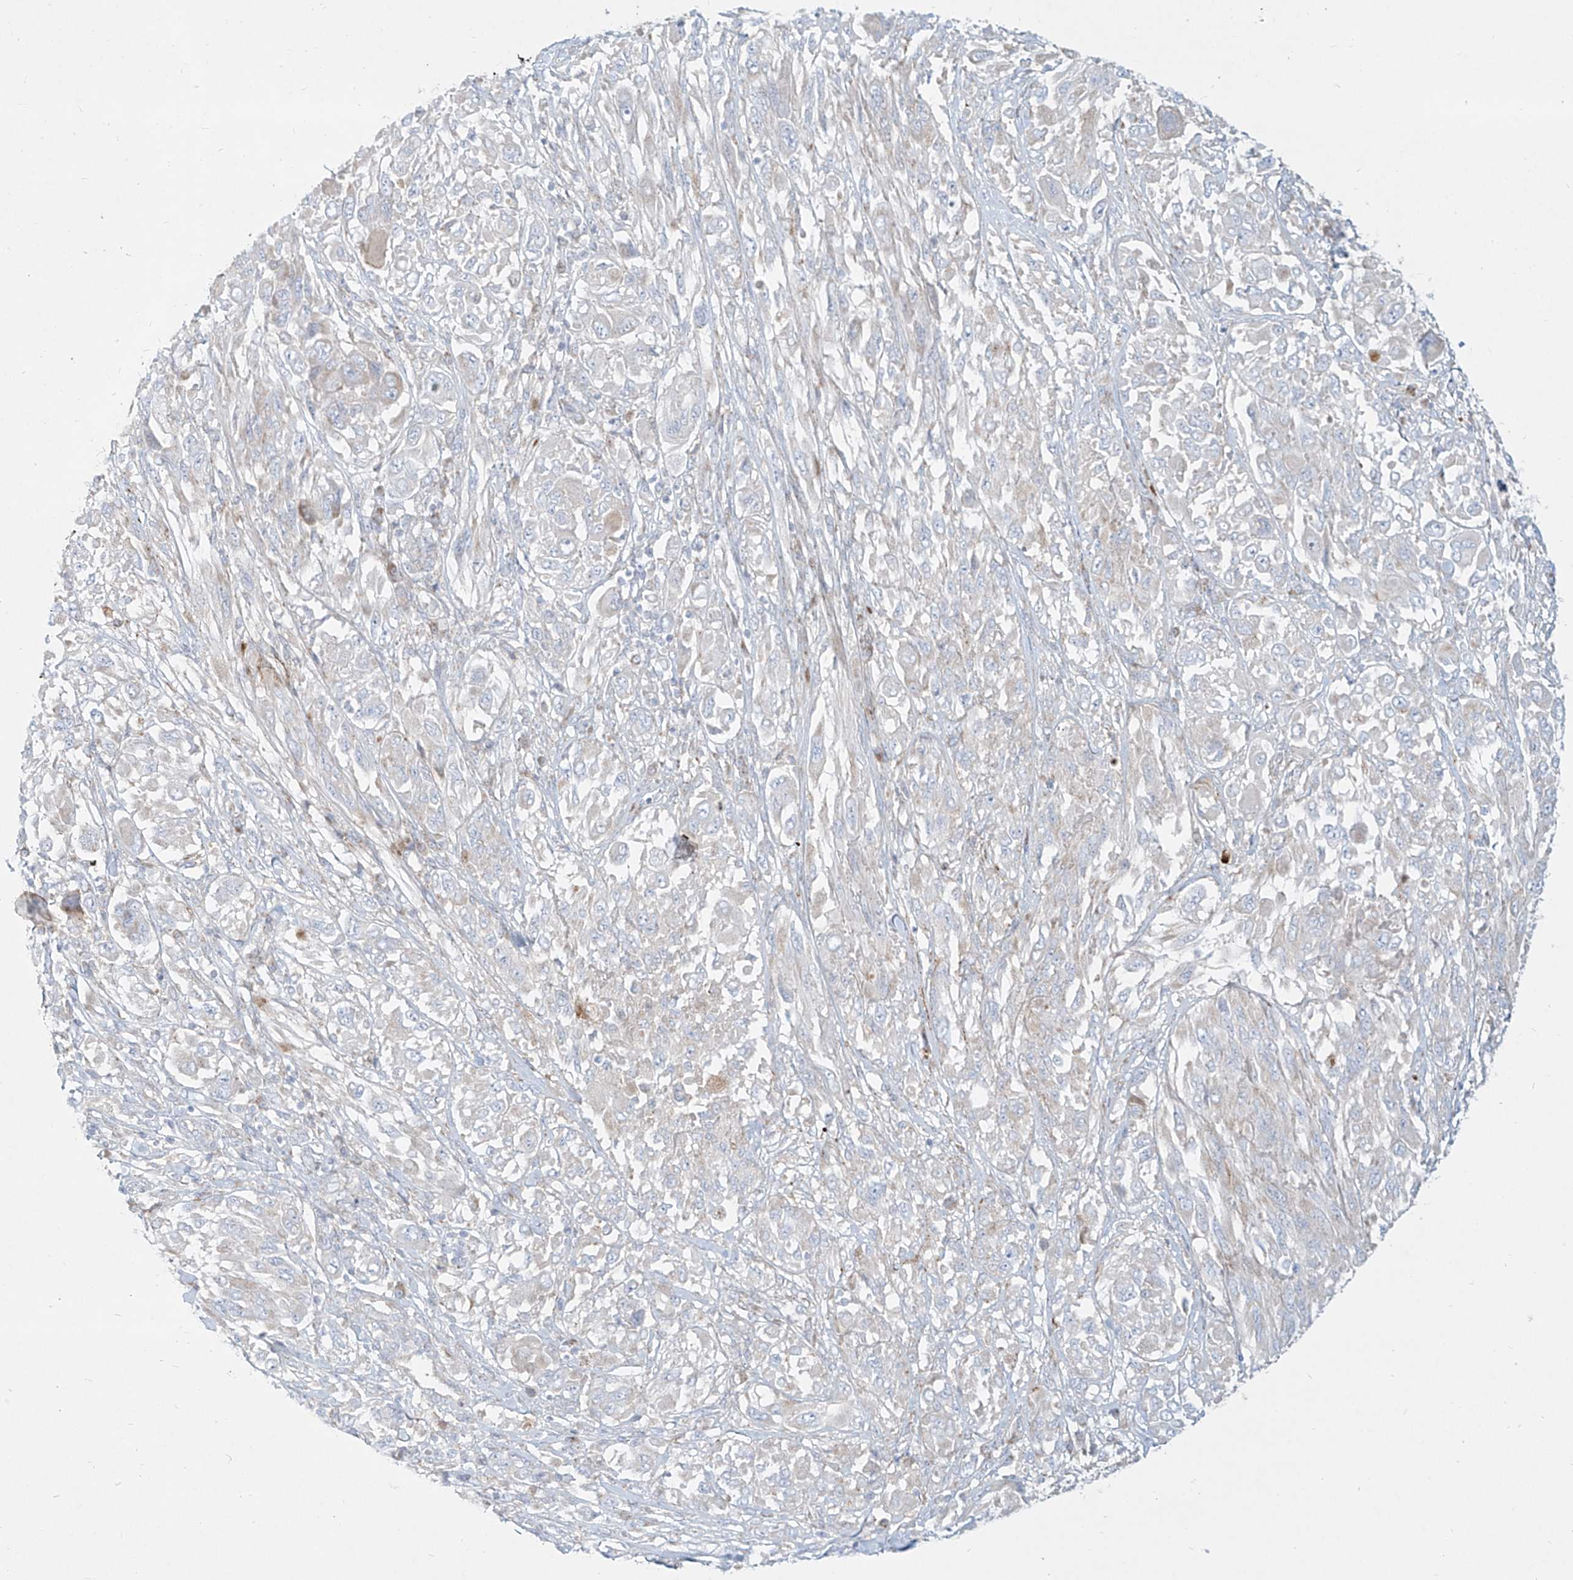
{"staining": {"intensity": "negative", "quantity": "none", "location": "none"}, "tissue": "melanoma", "cell_type": "Tumor cells", "image_type": "cancer", "snomed": [{"axis": "morphology", "description": "Malignant melanoma, NOS"}, {"axis": "topography", "description": "Skin"}], "caption": "Immunohistochemical staining of malignant melanoma shows no significant staining in tumor cells. The staining is performed using DAB brown chromogen with nuclei counter-stained in using hematoxylin.", "gene": "MTX2", "patient": {"sex": "female", "age": 91}}